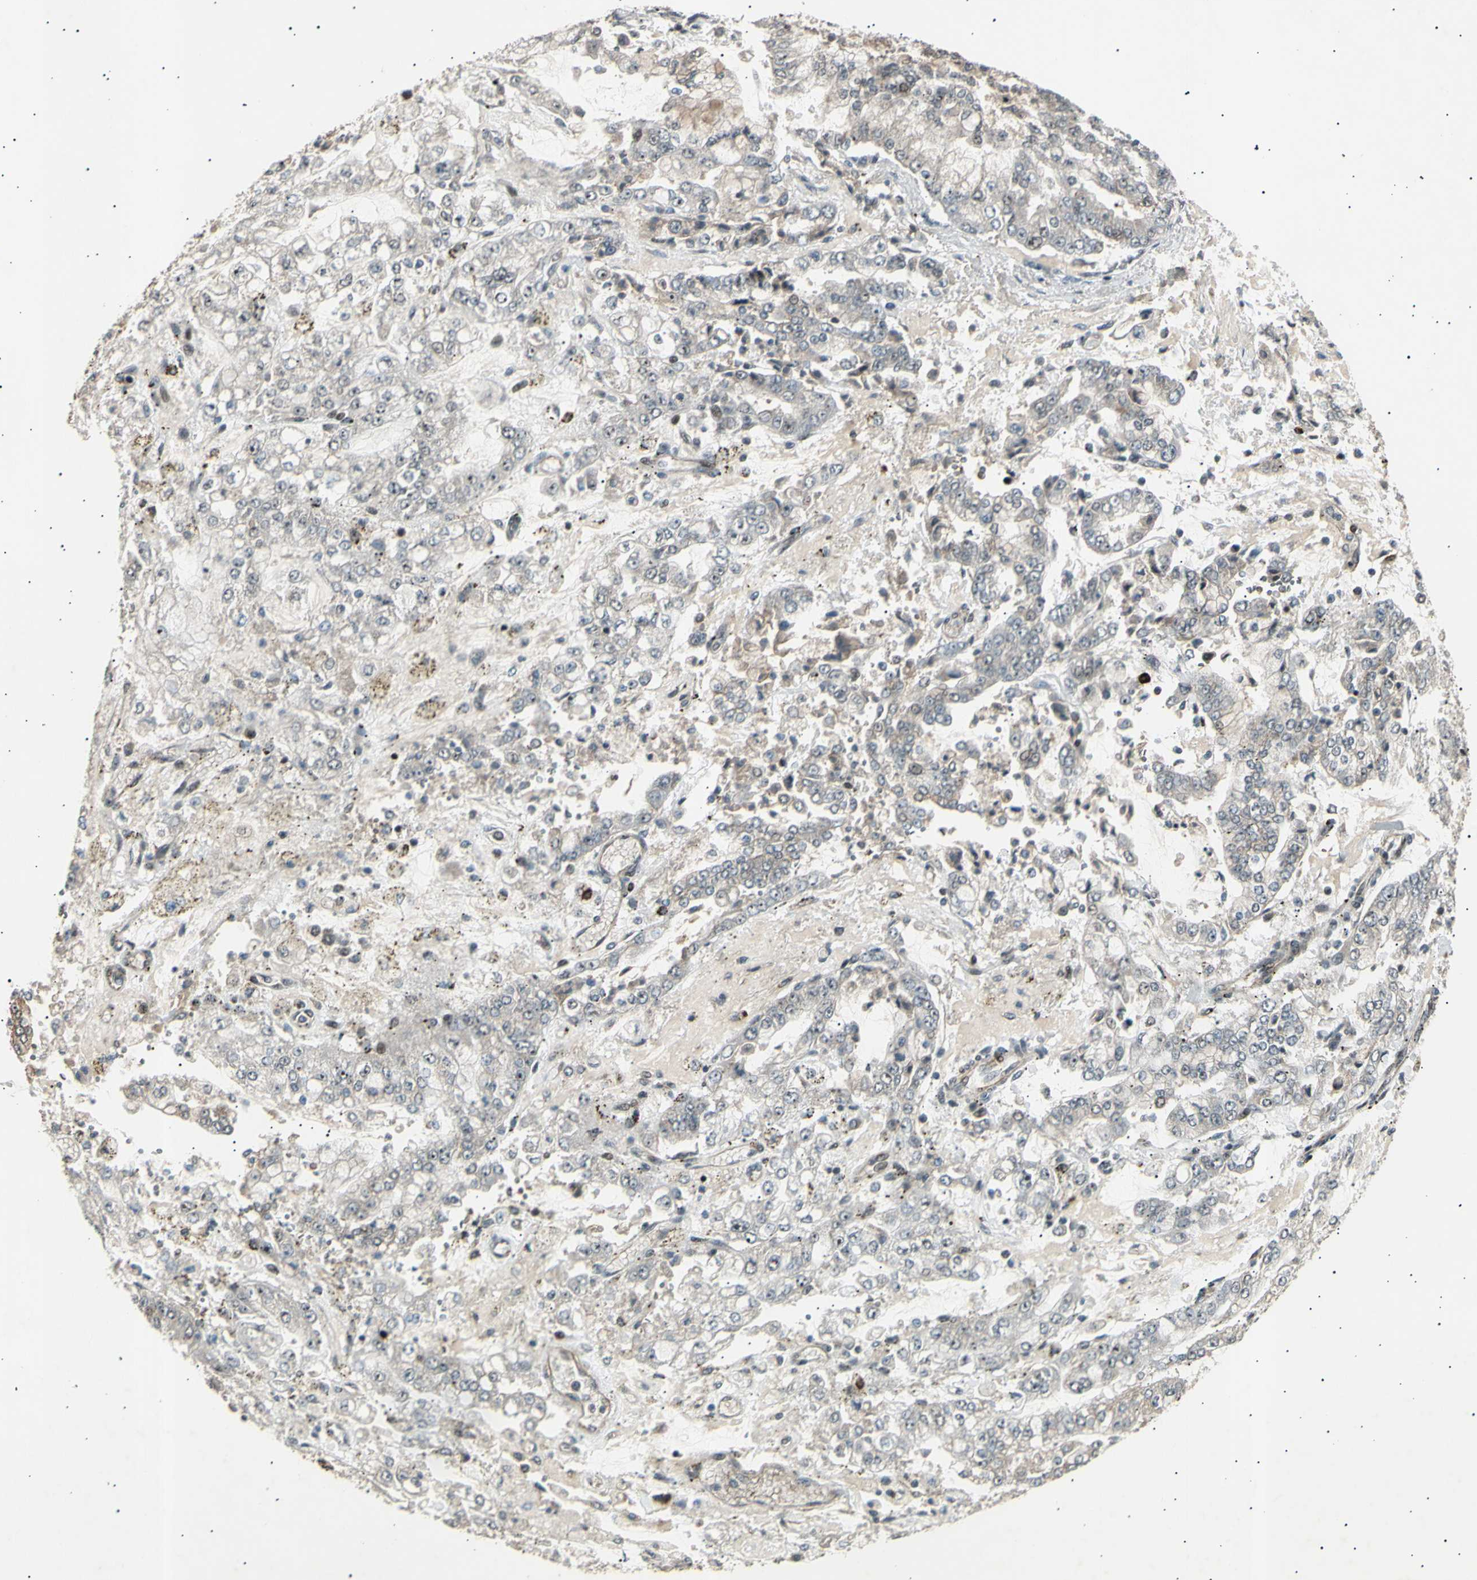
{"staining": {"intensity": "weak", "quantity": "<25%", "location": "cytoplasmic/membranous,nuclear"}, "tissue": "stomach cancer", "cell_type": "Tumor cells", "image_type": "cancer", "snomed": [{"axis": "morphology", "description": "Adenocarcinoma, NOS"}, {"axis": "topography", "description": "Stomach"}], "caption": "Protein analysis of stomach cancer (adenocarcinoma) reveals no significant expression in tumor cells.", "gene": "NUAK2", "patient": {"sex": "male", "age": 76}}